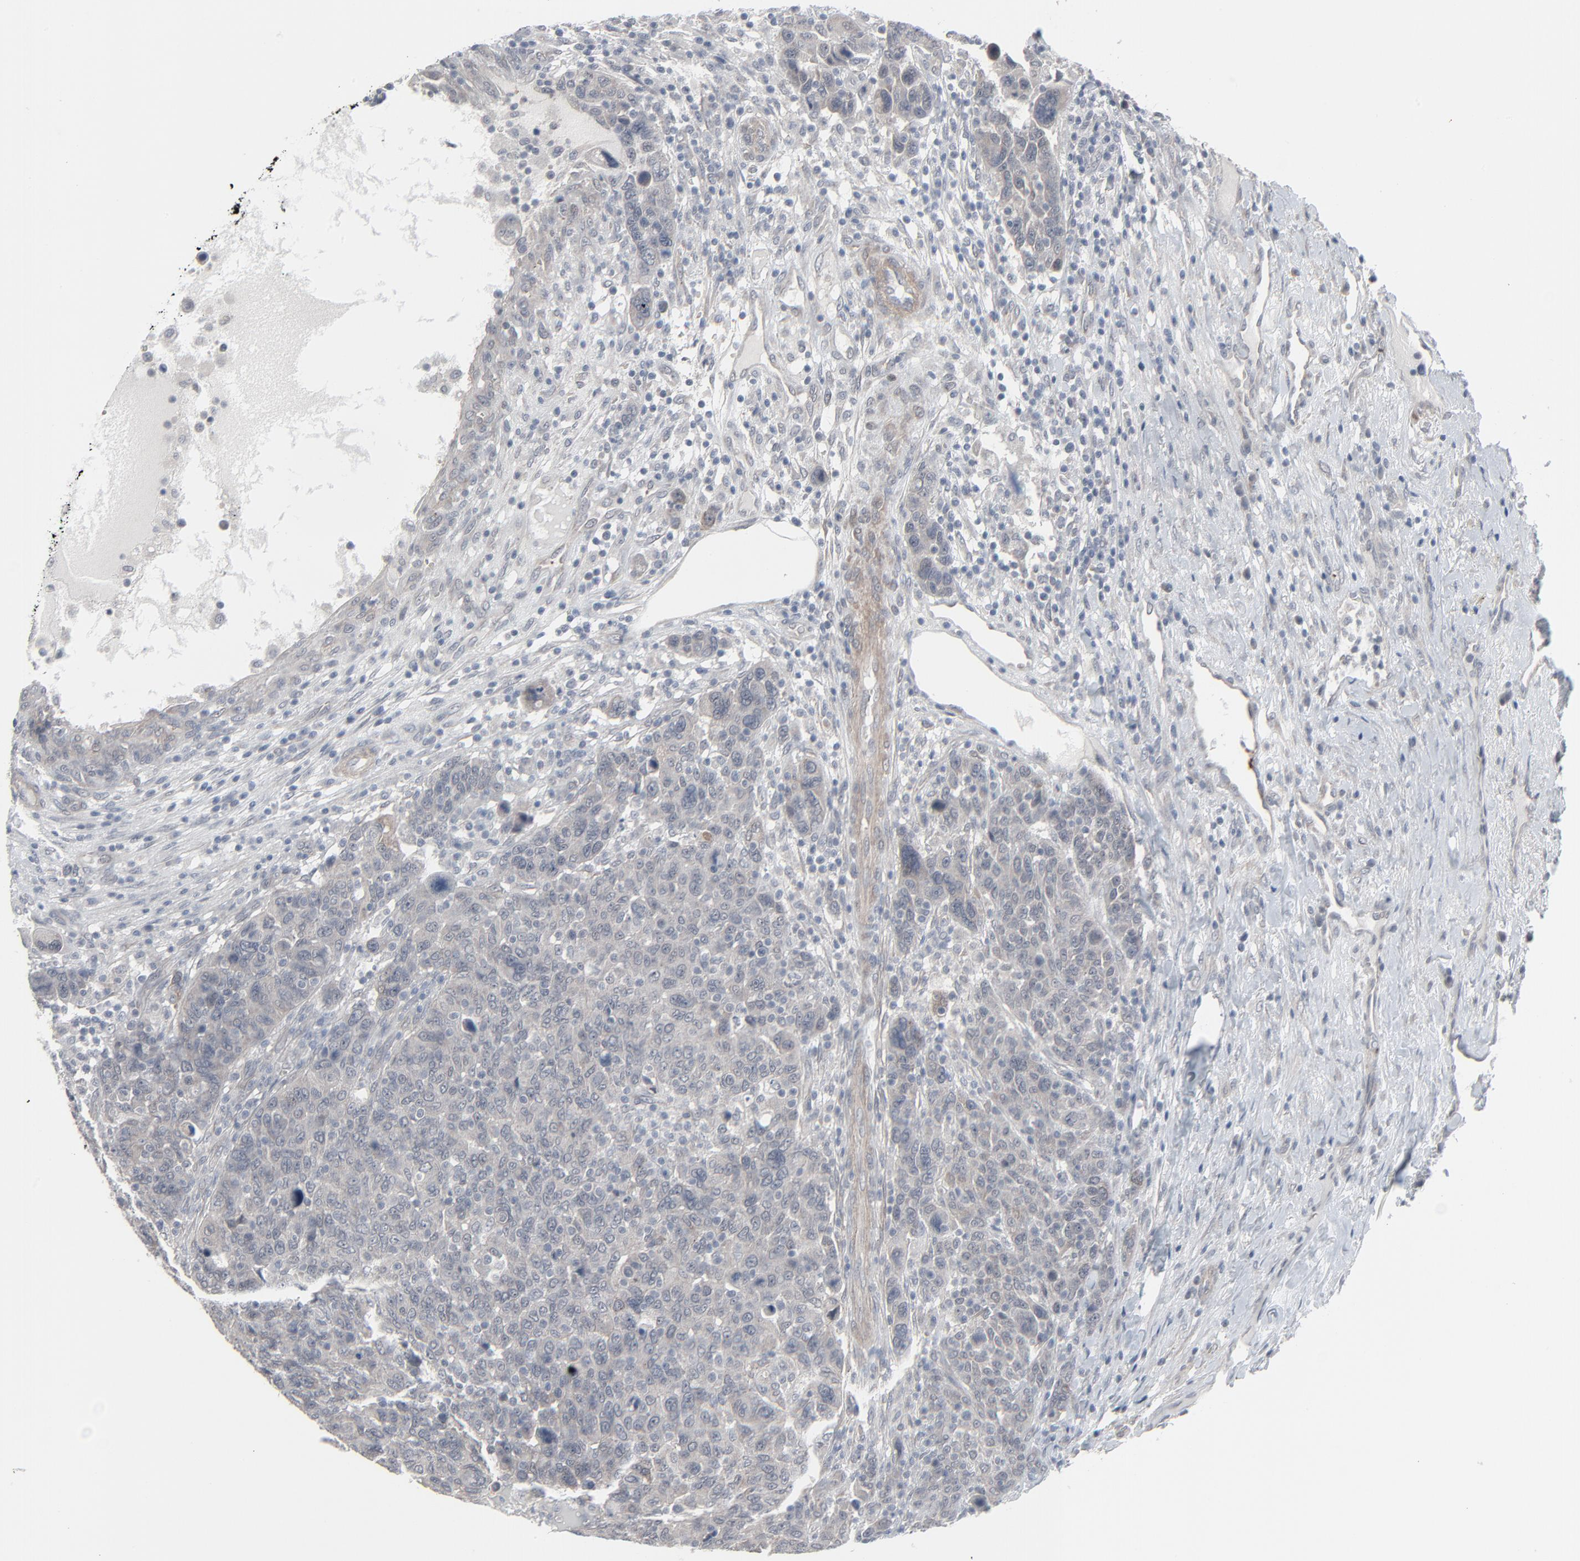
{"staining": {"intensity": "weak", "quantity": ">75%", "location": "cytoplasmic/membranous"}, "tissue": "breast cancer", "cell_type": "Tumor cells", "image_type": "cancer", "snomed": [{"axis": "morphology", "description": "Duct carcinoma"}, {"axis": "topography", "description": "Breast"}], "caption": "Immunohistochemical staining of human breast intraductal carcinoma demonstrates low levels of weak cytoplasmic/membranous protein staining in about >75% of tumor cells. (Brightfield microscopy of DAB IHC at high magnification).", "gene": "NEUROD1", "patient": {"sex": "female", "age": 37}}